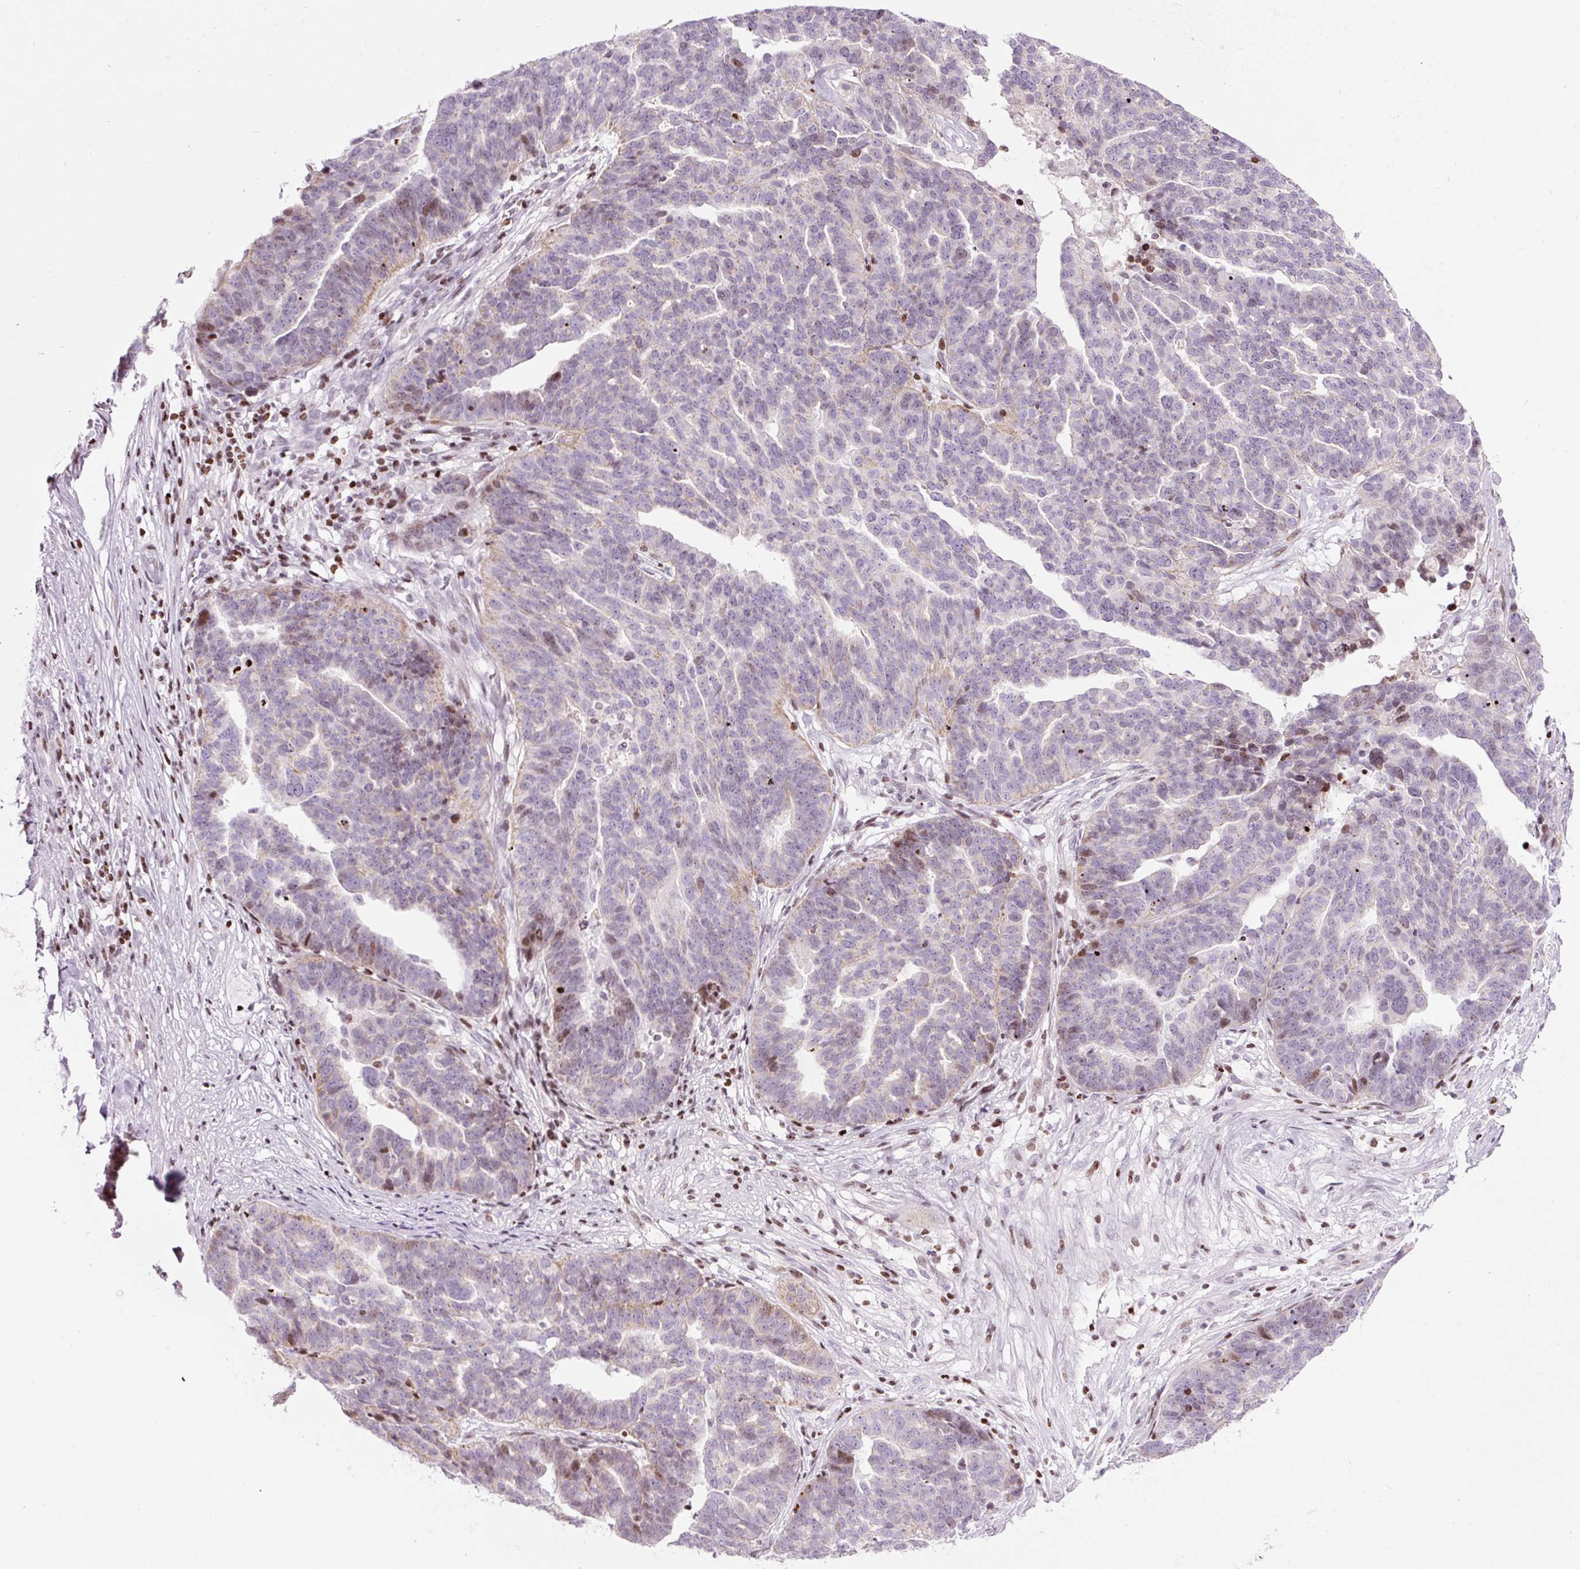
{"staining": {"intensity": "moderate", "quantity": "<25%", "location": "nuclear"}, "tissue": "ovarian cancer", "cell_type": "Tumor cells", "image_type": "cancer", "snomed": [{"axis": "morphology", "description": "Cystadenocarcinoma, serous, NOS"}, {"axis": "topography", "description": "Ovary"}], "caption": "Protein expression analysis of ovarian cancer exhibits moderate nuclear positivity in about <25% of tumor cells.", "gene": "TMEM177", "patient": {"sex": "female", "age": 59}}